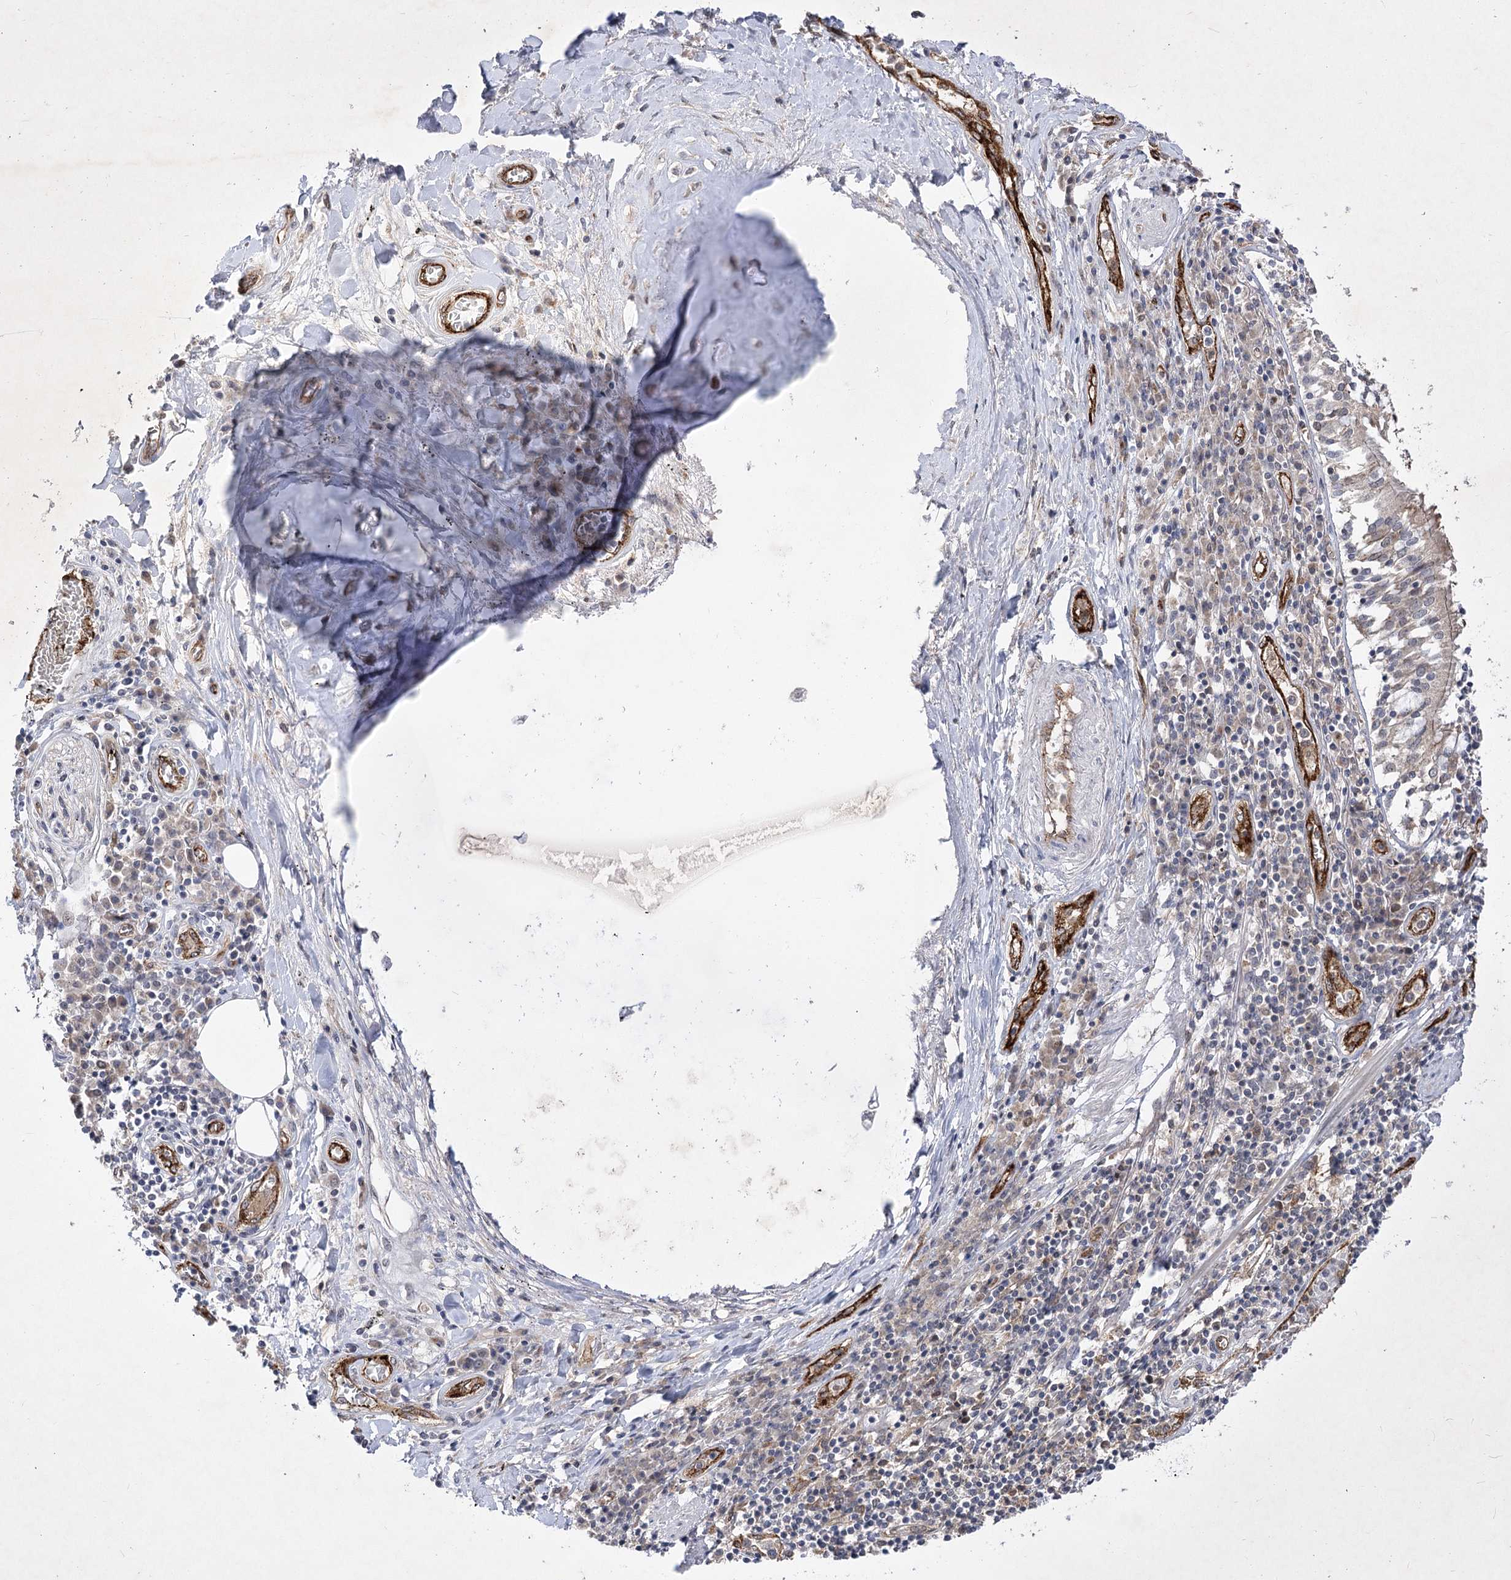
{"staining": {"intensity": "negative", "quantity": "none", "location": "none"}, "tissue": "lung cancer", "cell_type": "Tumor cells", "image_type": "cancer", "snomed": [{"axis": "morphology", "description": "Squamous cell carcinoma, NOS"}, {"axis": "topography", "description": "Lung"}], "caption": "Immunohistochemistry (IHC) photomicrograph of human lung cancer stained for a protein (brown), which reveals no staining in tumor cells.", "gene": "ARHGAP31", "patient": {"sex": "male", "age": 65}}